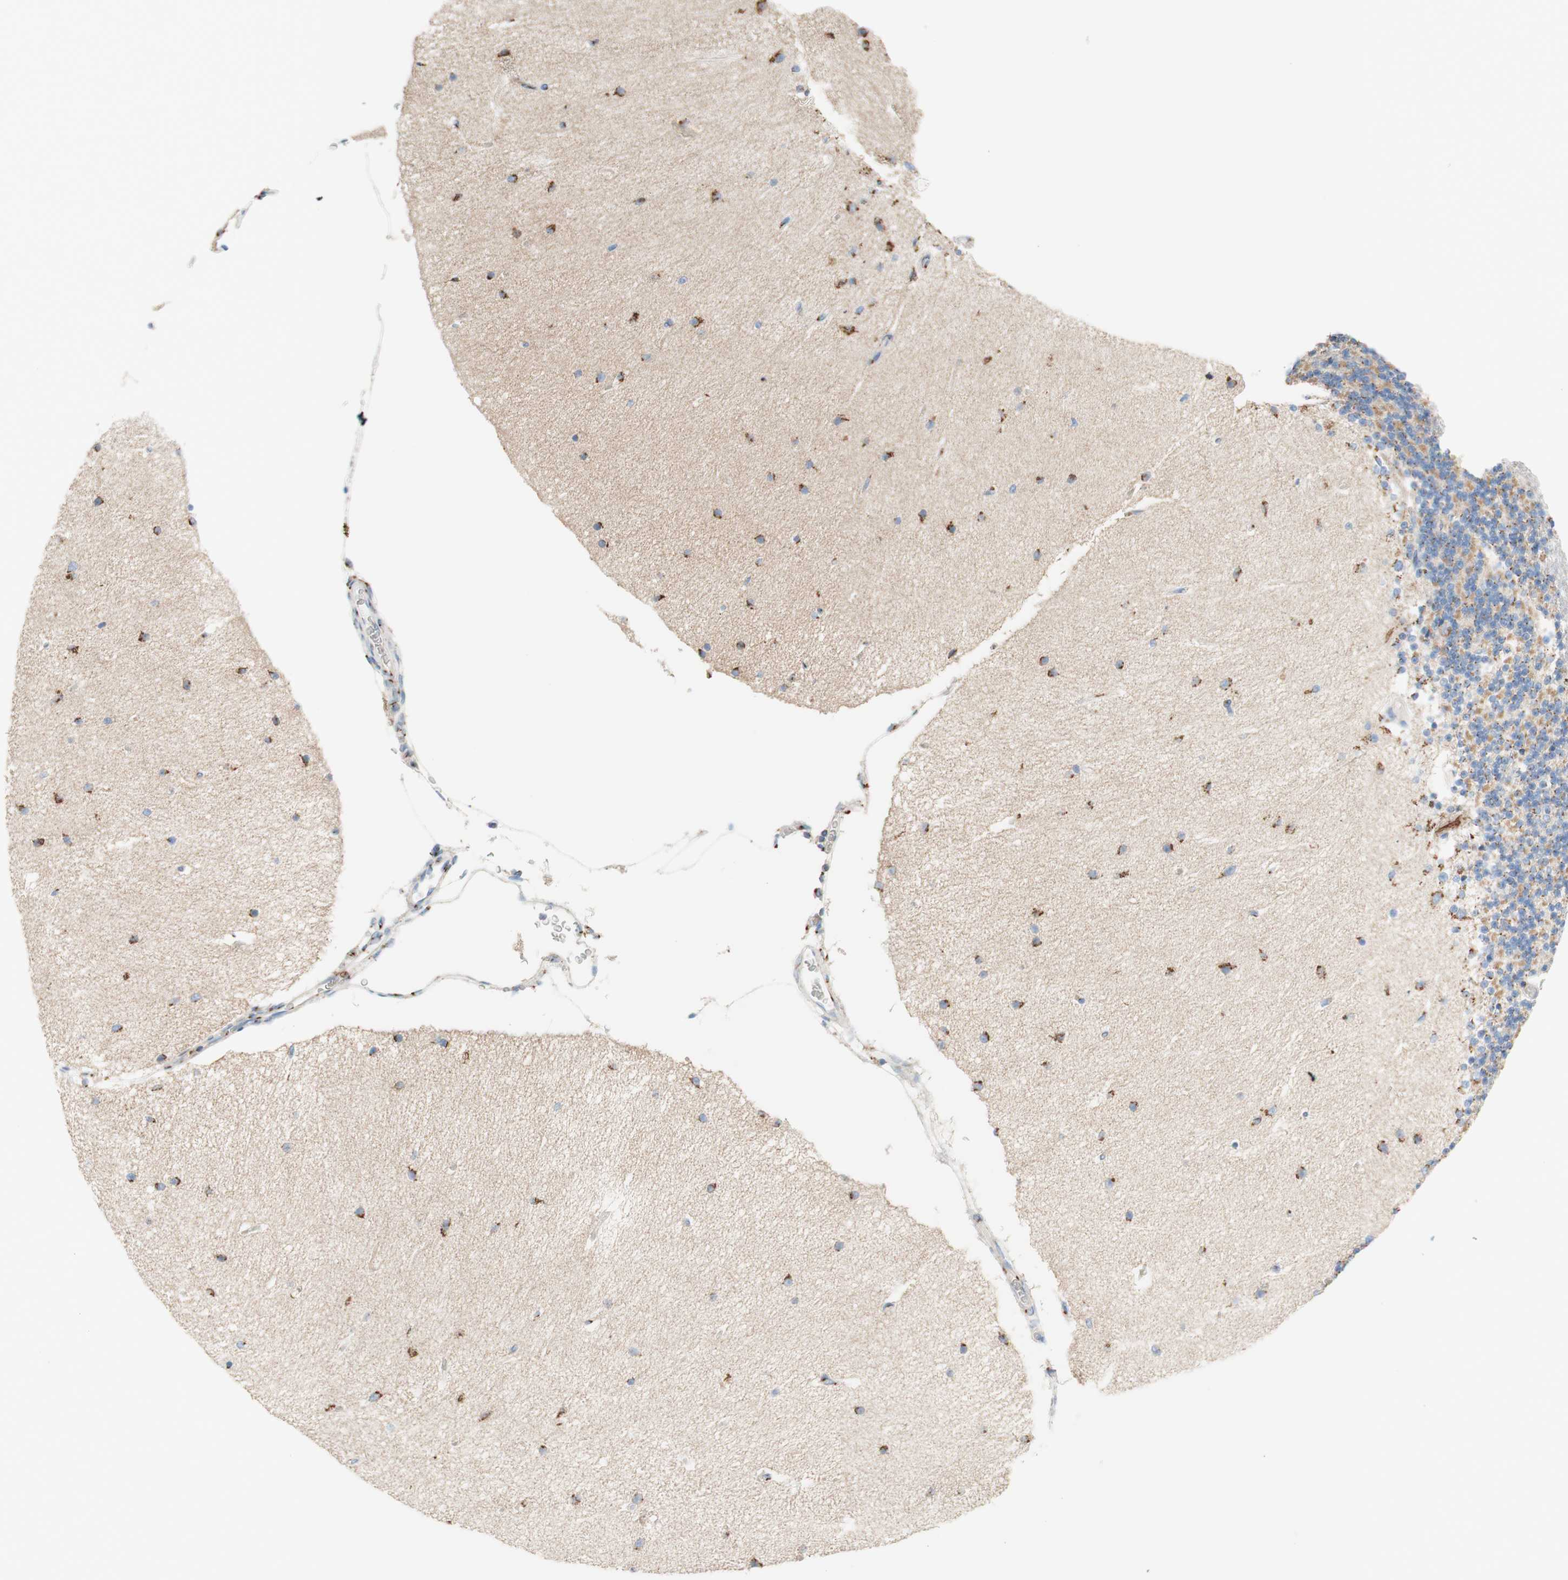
{"staining": {"intensity": "moderate", "quantity": ">75%", "location": "cytoplasmic/membranous"}, "tissue": "cerebellum", "cell_type": "Cells in granular layer", "image_type": "normal", "snomed": [{"axis": "morphology", "description": "Normal tissue, NOS"}, {"axis": "topography", "description": "Cerebellum"}], "caption": "This is an image of immunohistochemistry (IHC) staining of benign cerebellum, which shows moderate staining in the cytoplasmic/membranous of cells in granular layer.", "gene": "GOLGB1", "patient": {"sex": "female", "age": 54}}